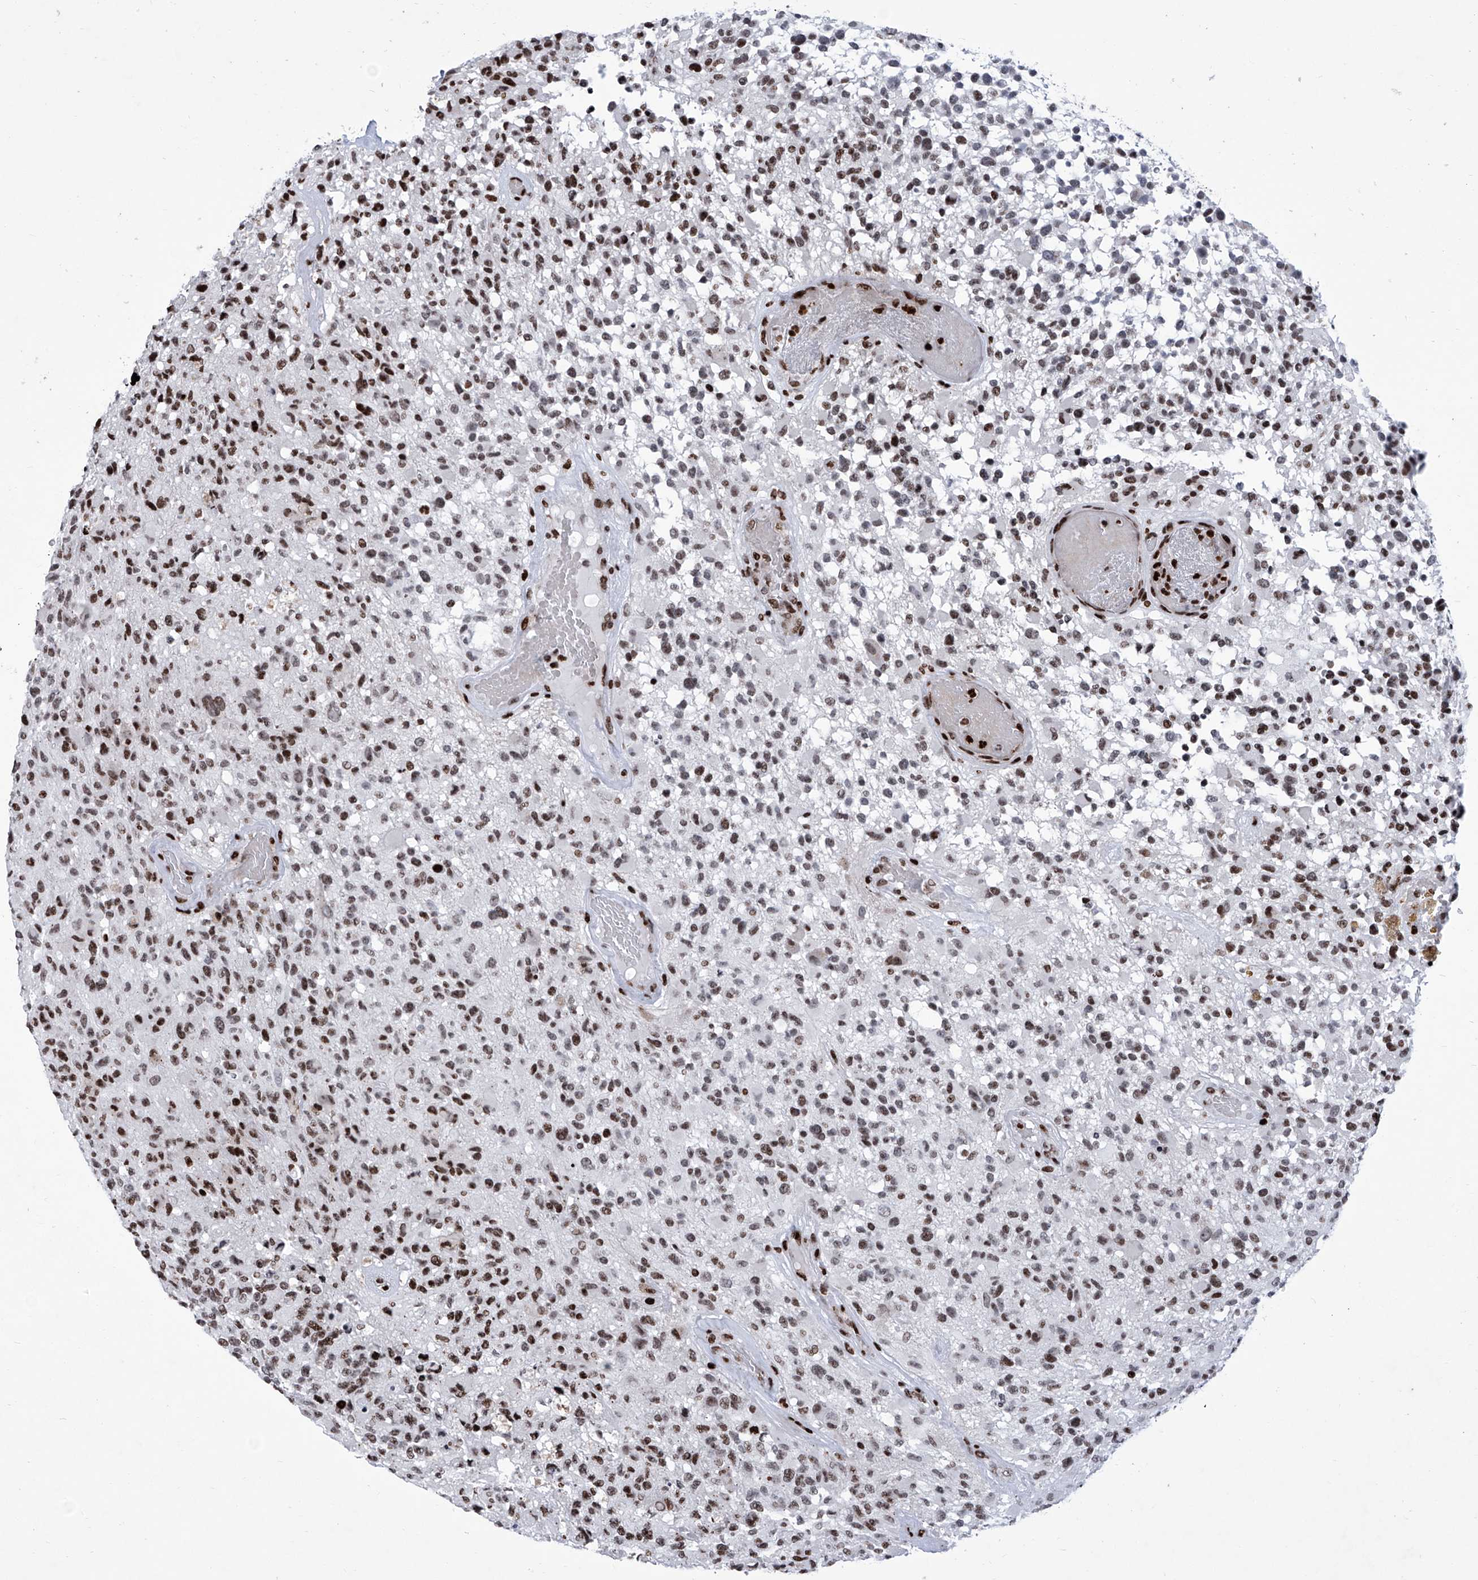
{"staining": {"intensity": "moderate", "quantity": "25%-75%", "location": "nuclear"}, "tissue": "glioma", "cell_type": "Tumor cells", "image_type": "cancer", "snomed": [{"axis": "morphology", "description": "Glioma, malignant, High grade"}, {"axis": "morphology", "description": "Glioblastoma, NOS"}, {"axis": "topography", "description": "Brain"}], "caption": "Glioma tissue shows moderate nuclear staining in approximately 25%-75% of tumor cells (Brightfield microscopy of DAB IHC at high magnification).", "gene": "HEY2", "patient": {"sex": "male", "age": 60}}